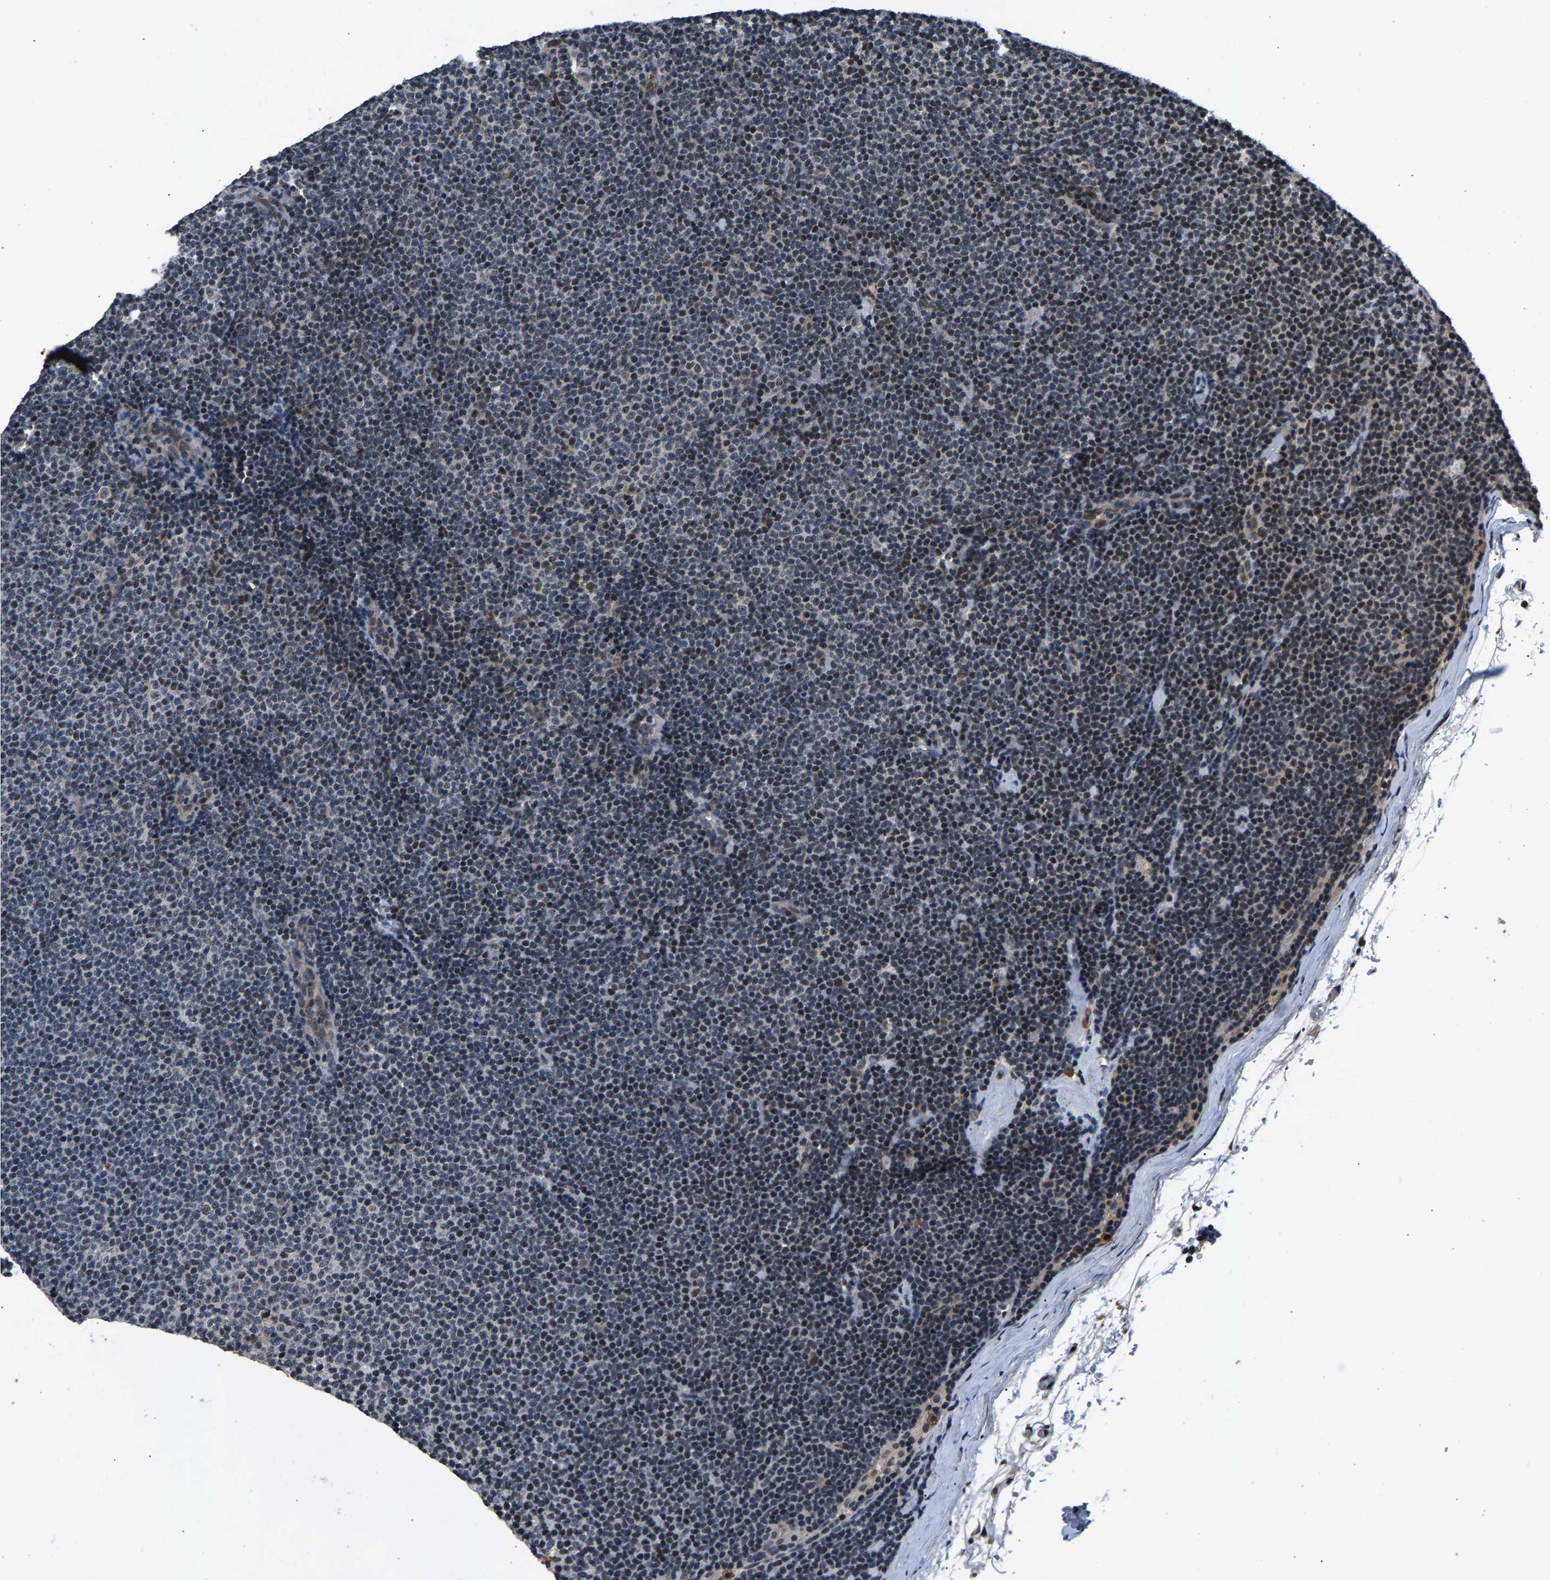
{"staining": {"intensity": "moderate", "quantity": "25%-75%", "location": "nuclear"}, "tissue": "lymphoma", "cell_type": "Tumor cells", "image_type": "cancer", "snomed": [{"axis": "morphology", "description": "Malignant lymphoma, non-Hodgkin's type, Low grade"}, {"axis": "topography", "description": "Lymph node"}], "caption": "Immunohistochemistry histopathology image of human lymphoma stained for a protein (brown), which shows medium levels of moderate nuclear expression in about 25%-75% of tumor cells.", "gene": "RBM33", "patient": {"sex": "female", "age": 53}}